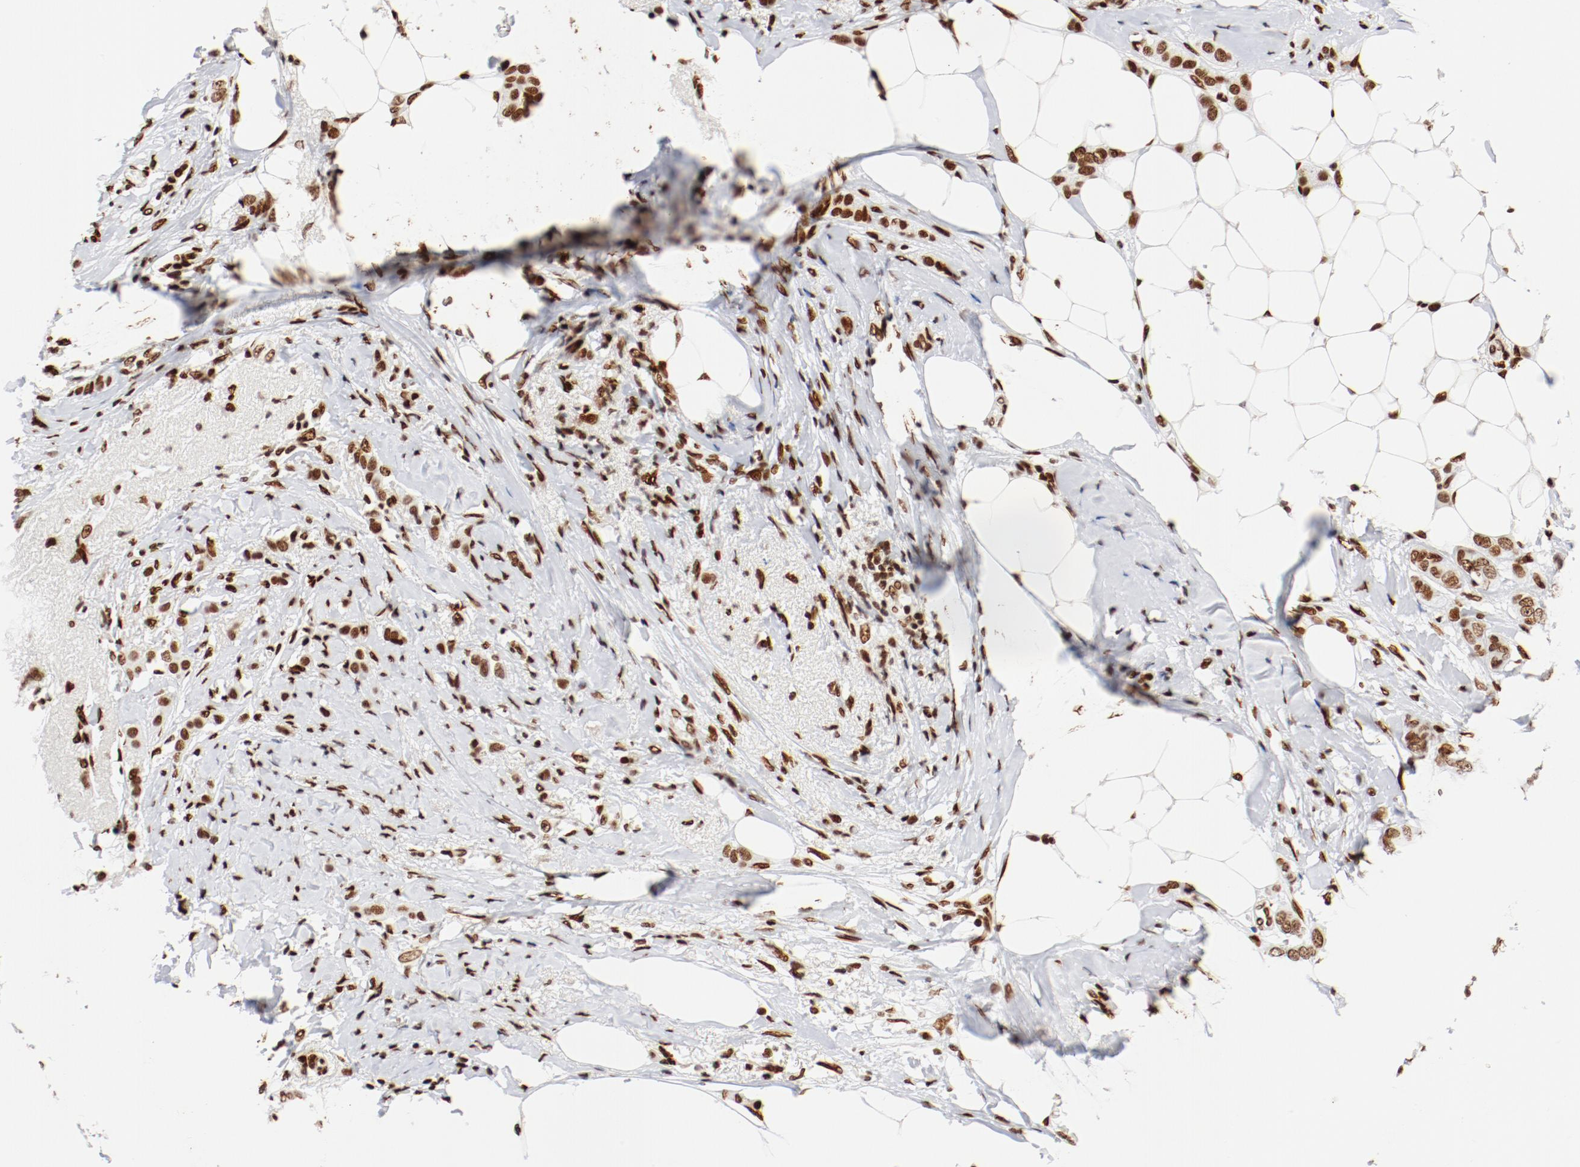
{"staining": {"intensity": "strong", "quantity": ">75%", "location": "cytoplasmic/membranous,nuclear"}, "tissue": "breast cancer", "cell_type": "Tumor cells", "image_type": "cancer", "snomed": [{"axis": "morphology", "description": "Lobular carcinoma"}, {"axis": "topography", "description": "Breast"}], "caption": "High-power microscopy captured an IHC image of lobular carcinoma (breast), revealing strong cytoplasmic/membranous and nuclear expression in approximately >75% of tumor cells.", "gene": "CTBP1", "patient": {"sex": "female", "age": 55}}